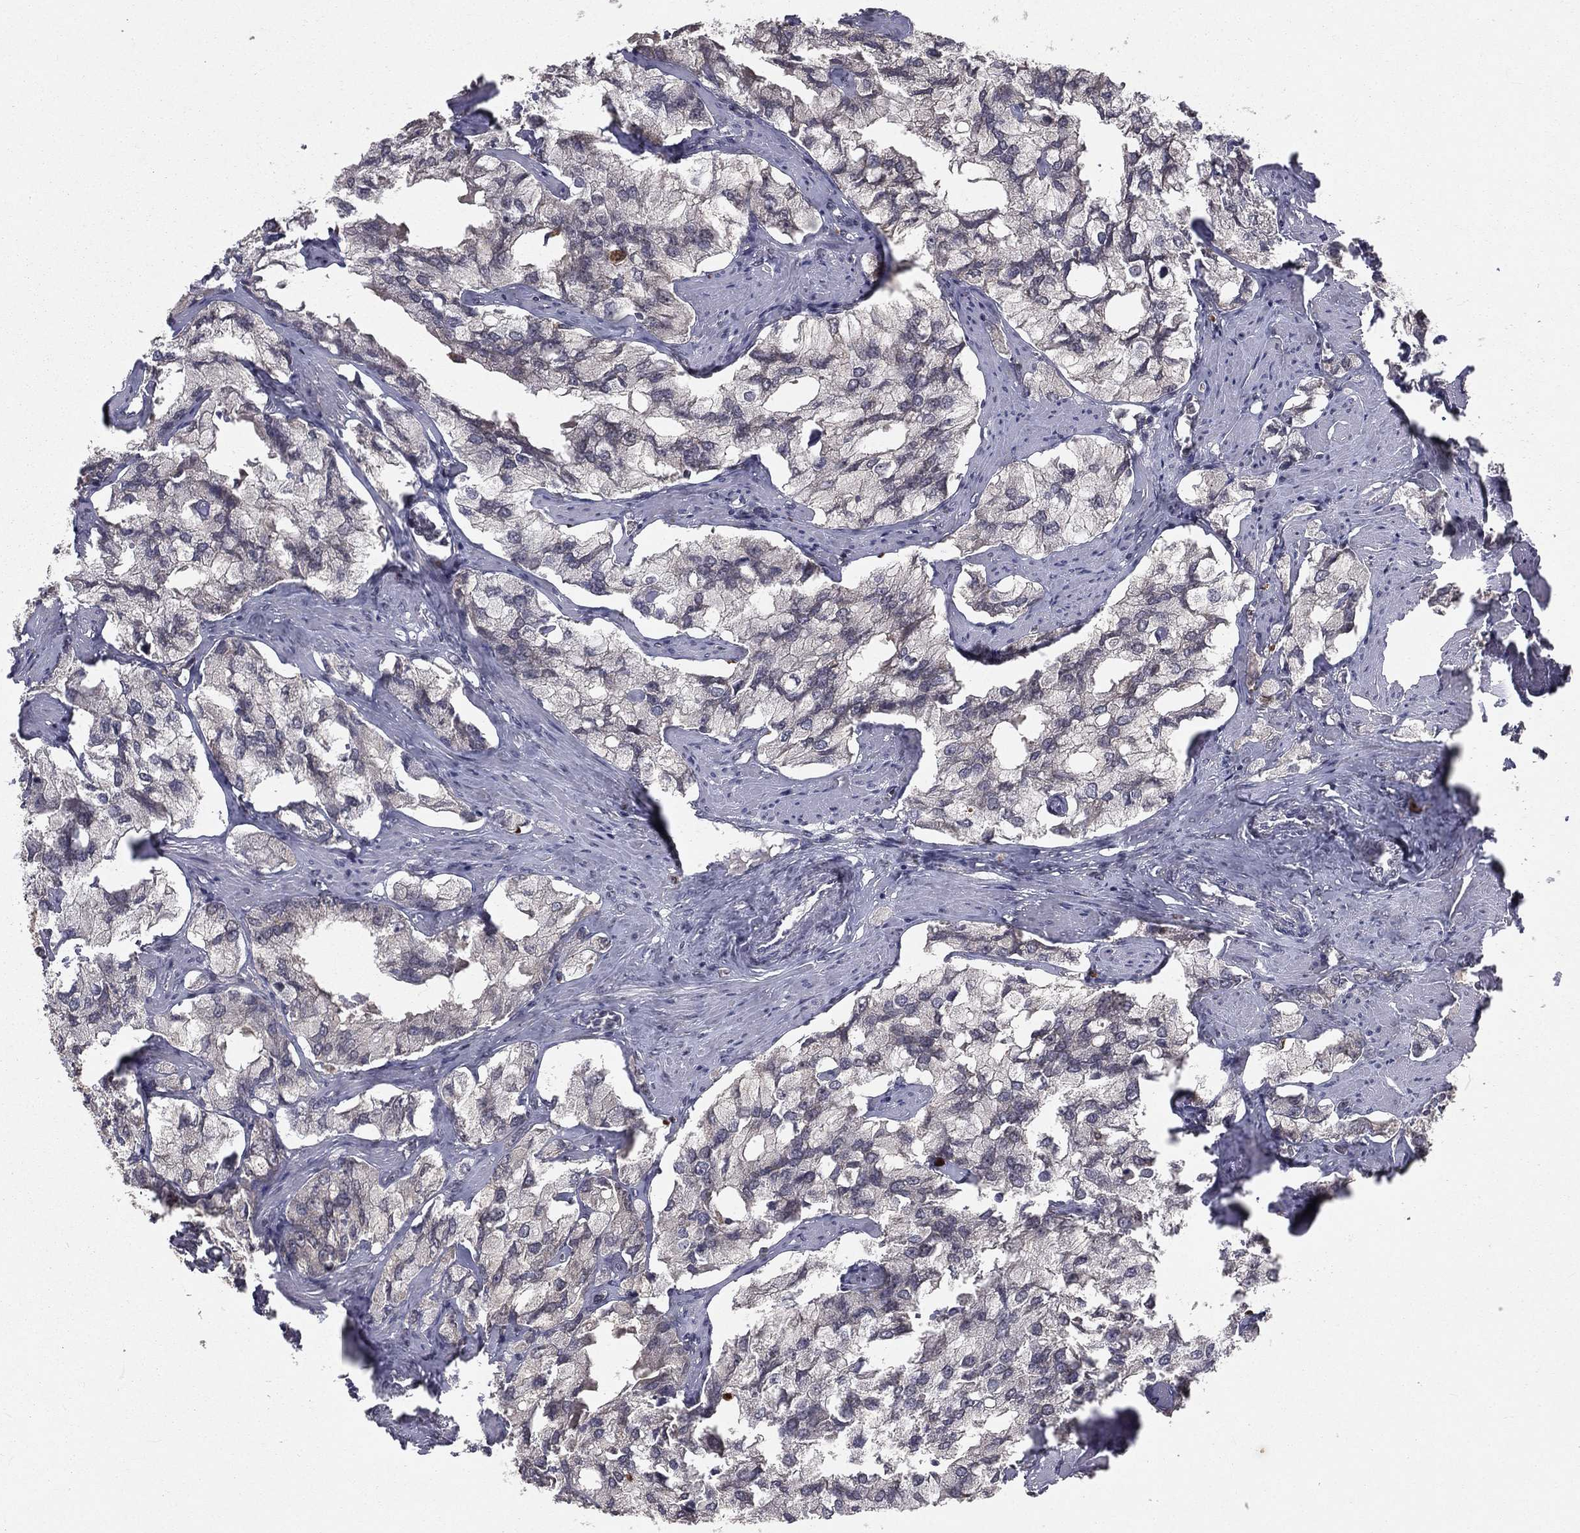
{"staining": {"intensity": "weak", "quantity": "25%-75%", "location": "cytoplasmic/membranous"}, "tissue": "prostate cancer", "cell_type": "Tumor cells", "image_type": "cancer", "snomed": [{"axis": "morphology", "description": "Adenocarcinoma, NOS"}, {"axis": "topography", "description": "Prostate and seminal vesicle, NOS"}, {"axis": "topography", "description": "Prostate"}], "caption": "Protein staining exhibits weak cytoplasmic/membranous expression in approximately 25%-75% of tumor cells in prostate cancer.", "gene": "ZDHHC15", "patient": {"sex": "male", "age": 64}}